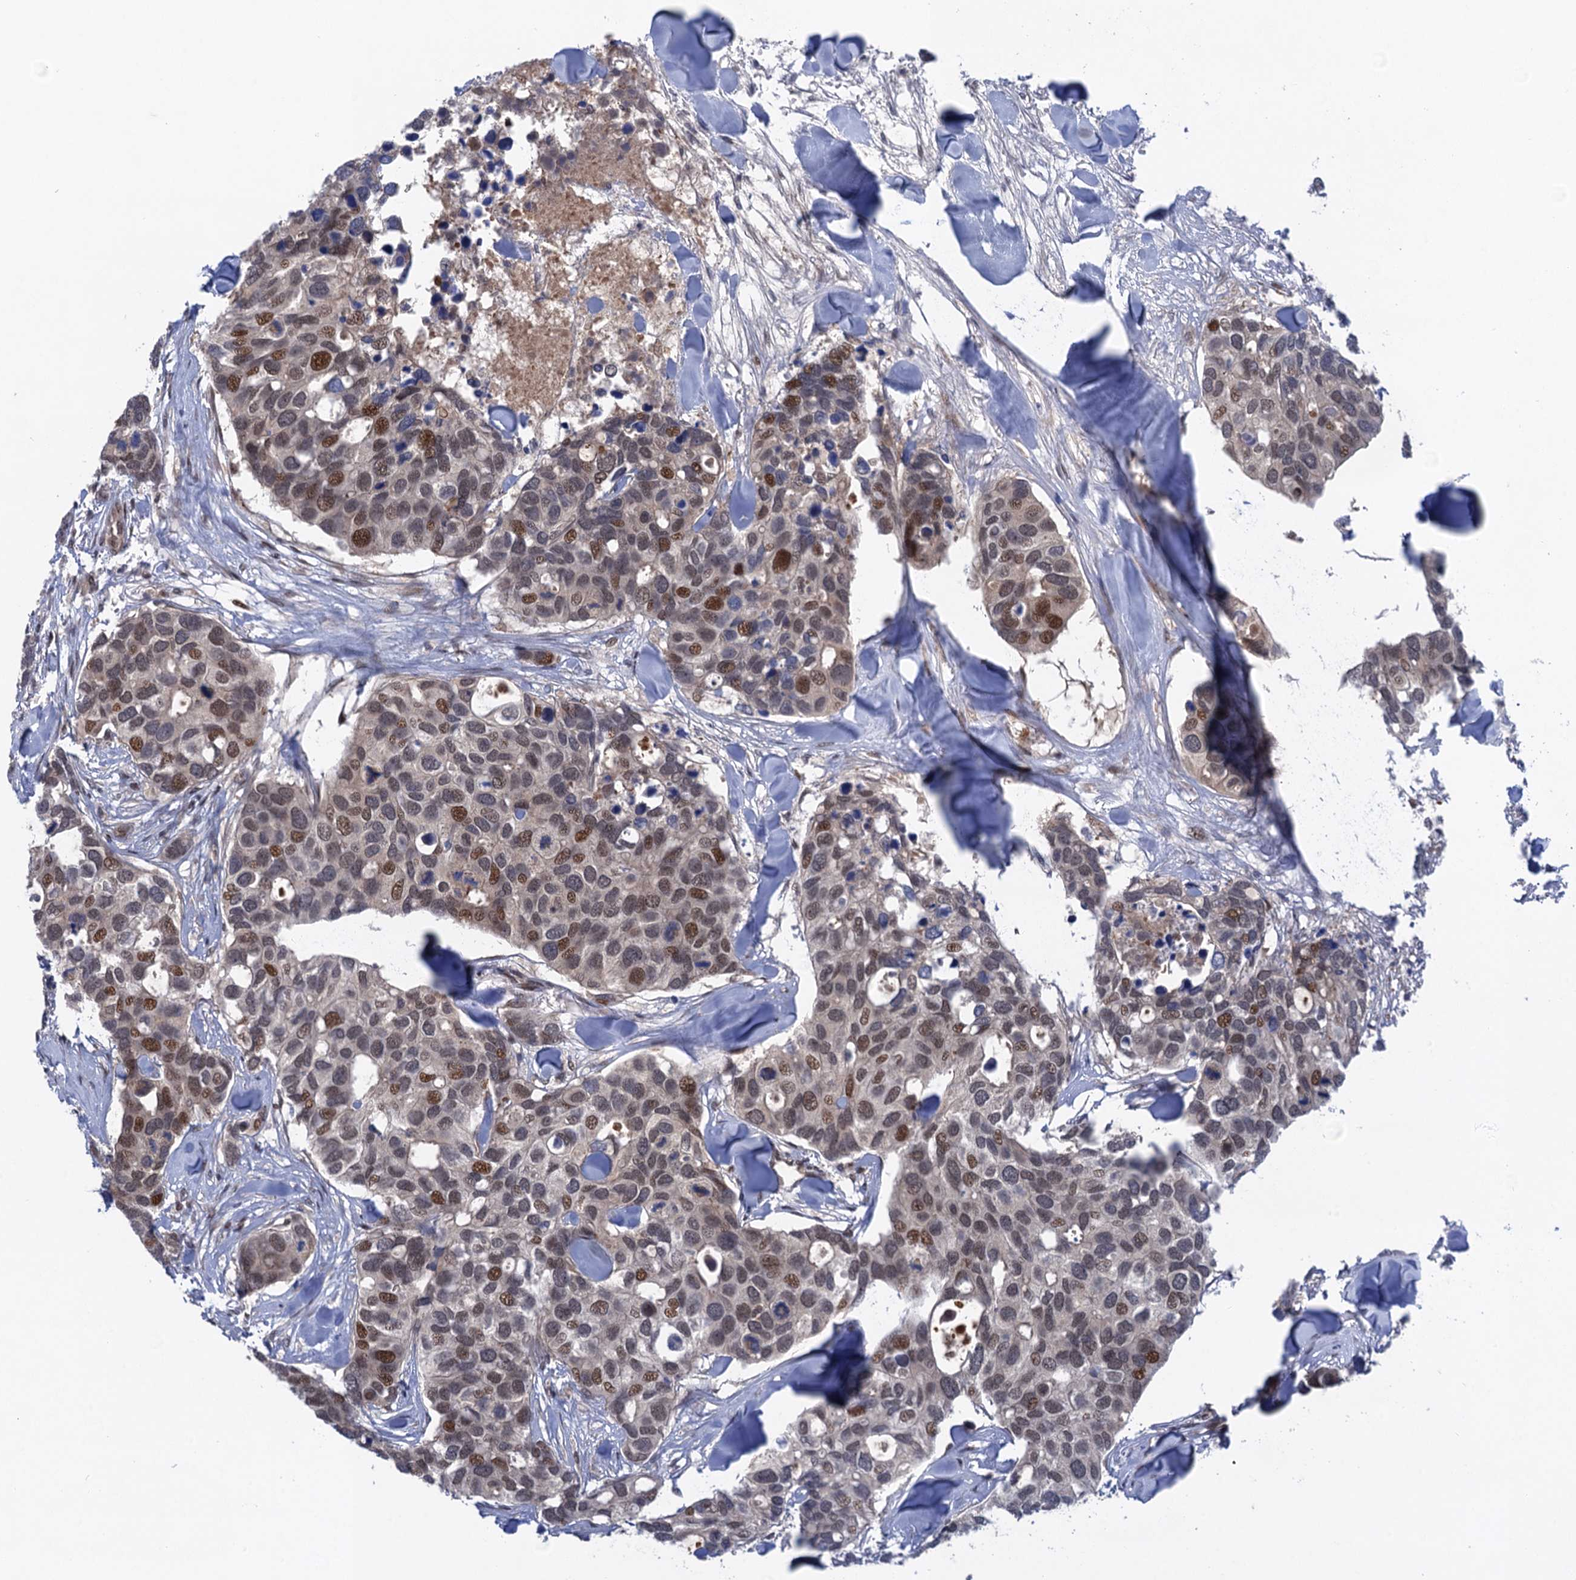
{"staining": {"intensity": "moderate", "quantity": "25%-75%", "location": "nuclear"}, "tissue": "breast cancer", "cell_type": "Tumor cells", "image_type": "cancer", "snomed": [{"axis": "morphology", "description": "Duct carcinoma"}, {"axis": "topography", "description": "Breast"}], "caption": "Moderate nuclear expression for a protein is appreciated in about 25%-75% of tumor cells of infiltrating ductal carcinoma (breast) using immunohistochemistry.", "gene": "NEK8", "patient": {"sex": "female", "age": 83}}